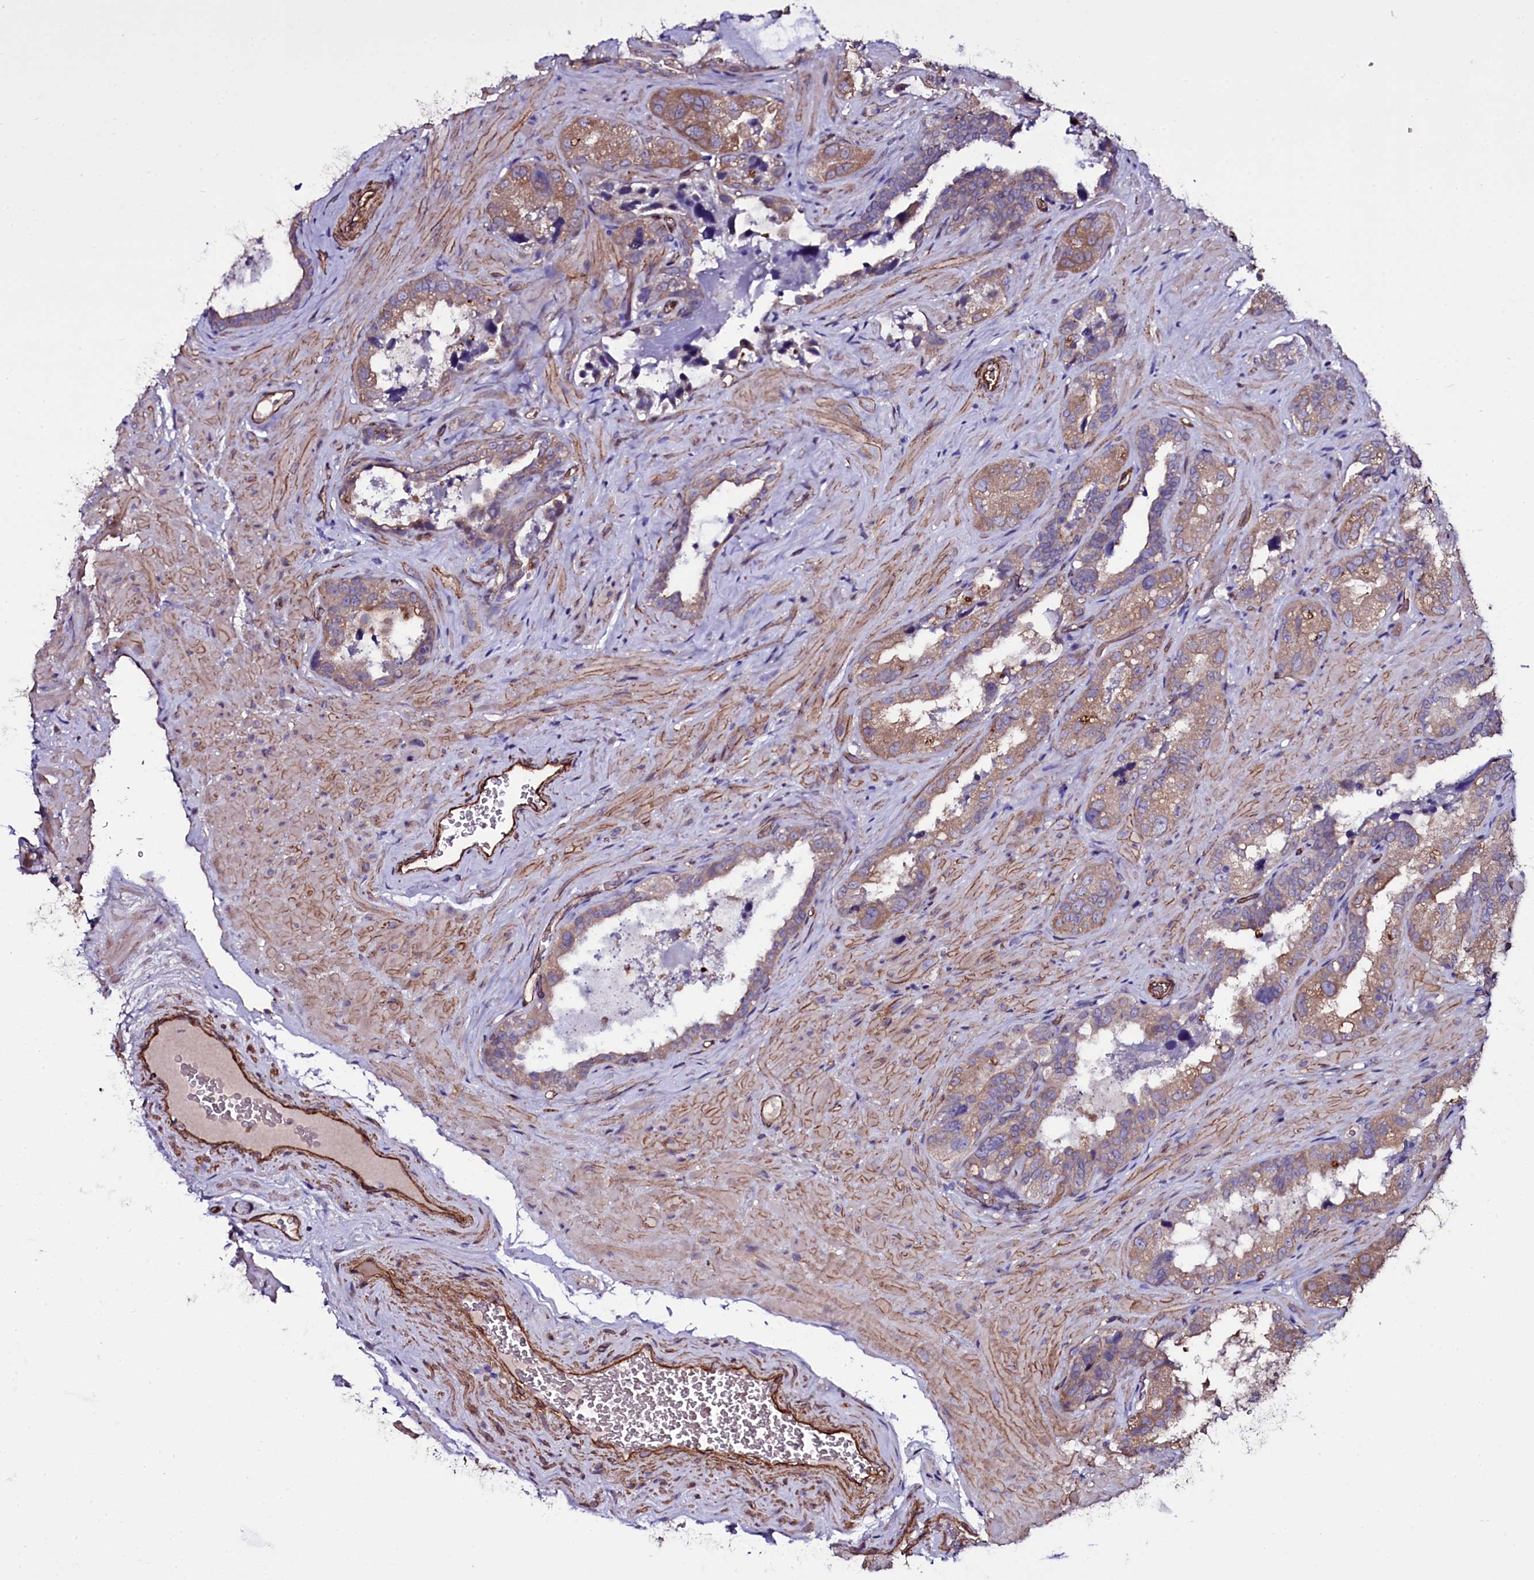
{"staining": {"intensity": "moderate", "quantity": "25%-75%", "location": "cytoplasmic/membranous"}, "tissue": "seminal vesicle", "cell_type": "Glandular cells", "image_type": "normal", "snomed": [{"axis": "morphology", "description": "Normal tissue, NOS"}, {"axis": "topography", "description": "Seminal veicle"}, {"axis": "topography", "description": "Peripheral nerve tissue"}], "caption": "The immunohistochemical stain highlights moderate cytoplasmic/membranous expression in glandular cells of normal seminal vesicle.", "gene": "MEX3C", "patient": {"sex": "male", "age": 67}}